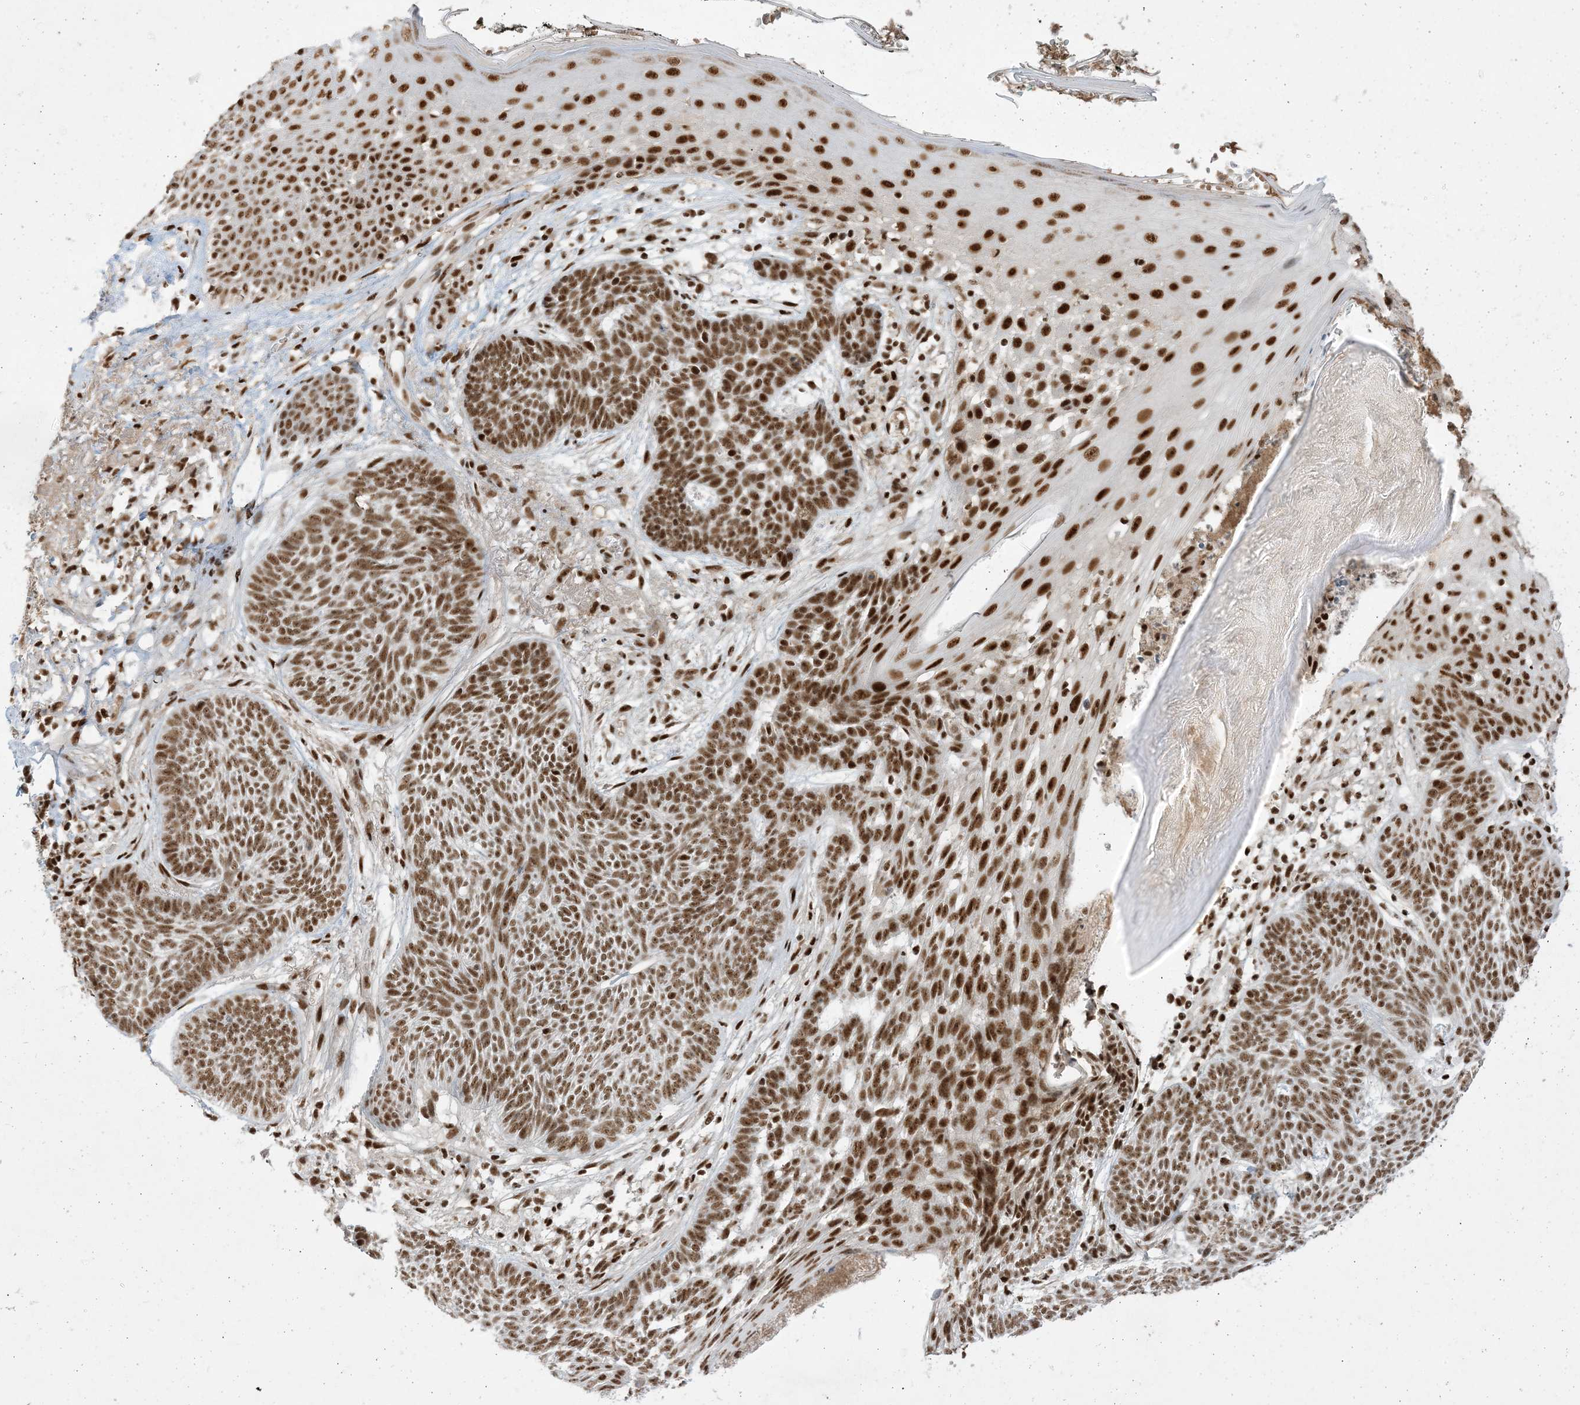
{"staining": {"intensity": "moderate", "quantity": ">75%", "location": "nuclear"}, "tissue": "skin cancer", "cell_type": "Tumor cells", "image_type": "cancer", "snomed": [{"axis": "morphology", "description": "Normal tissue, NOS"}, {"axis": "morphology", "description": "Basal cell carcinoma"}, {"axis": "topography", "description": "Skin"}], "caption": "Tumor cells display moderate nuclear expression in approximately >75% of cells in basal cell carcinoma (skin).", "gene": "PPIL2", "patient": {"sex": "male", "age": 64}}